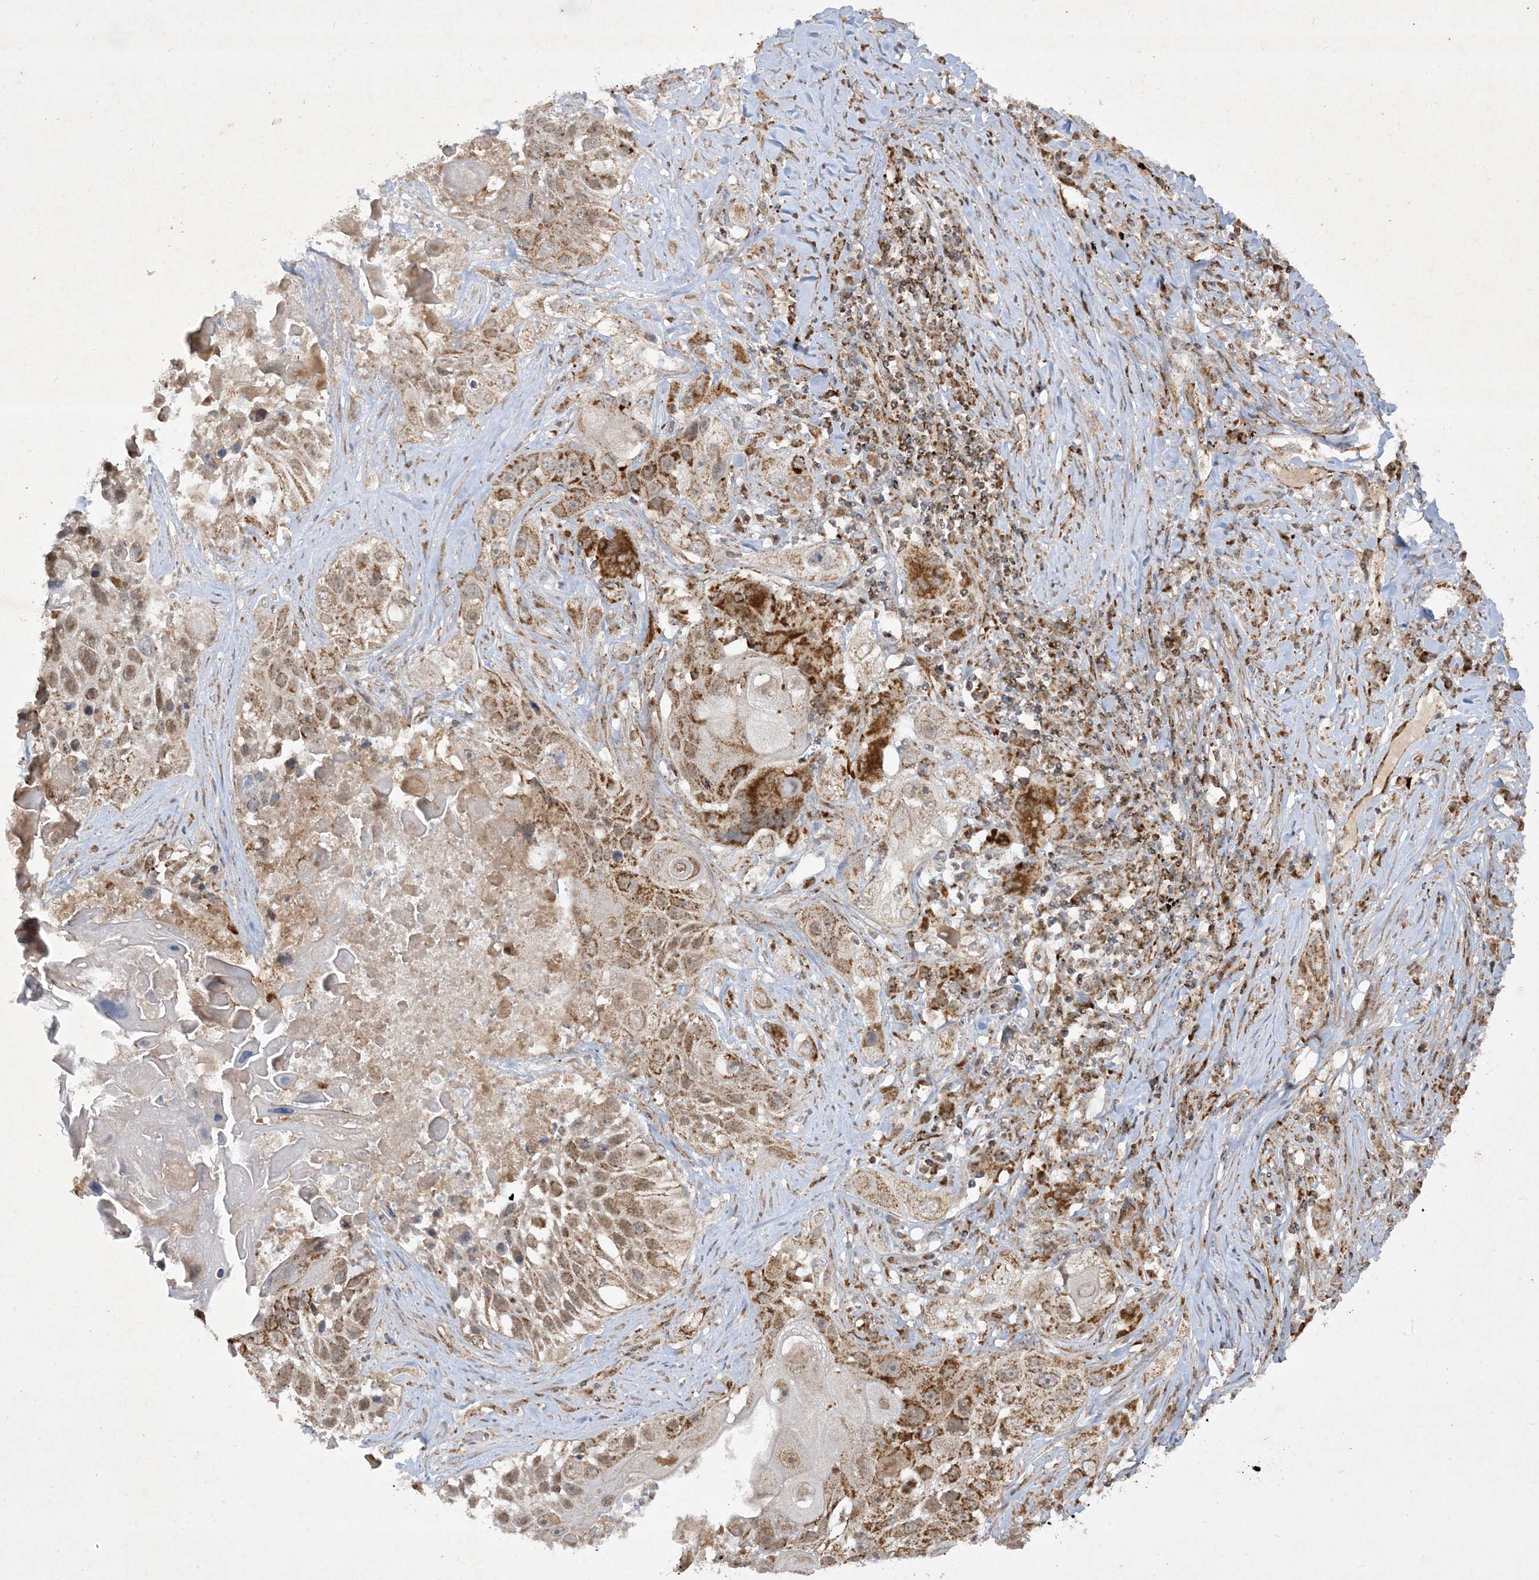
{"staining": {"intensity": "strong", "quantity": ">75%", "location": "cytoplasmic/membranous"}, "tissue": "lung cancer", "cell_type": "Tumor cells", "image_type": "cancer", "snomed": [{"axis": "morphology", "description": "Squamous cell carcinoma, NOS"}, {"axis": "topography", "description": "Lung"}], "caption": "Lung cancer stained for a protein (brown) displays strong cytoplasmic/membranous positive positivity in approximately >75% of tumor cells.", "gene": "NDUFAF3", "patient": {"sex": "male", "age": 61}}